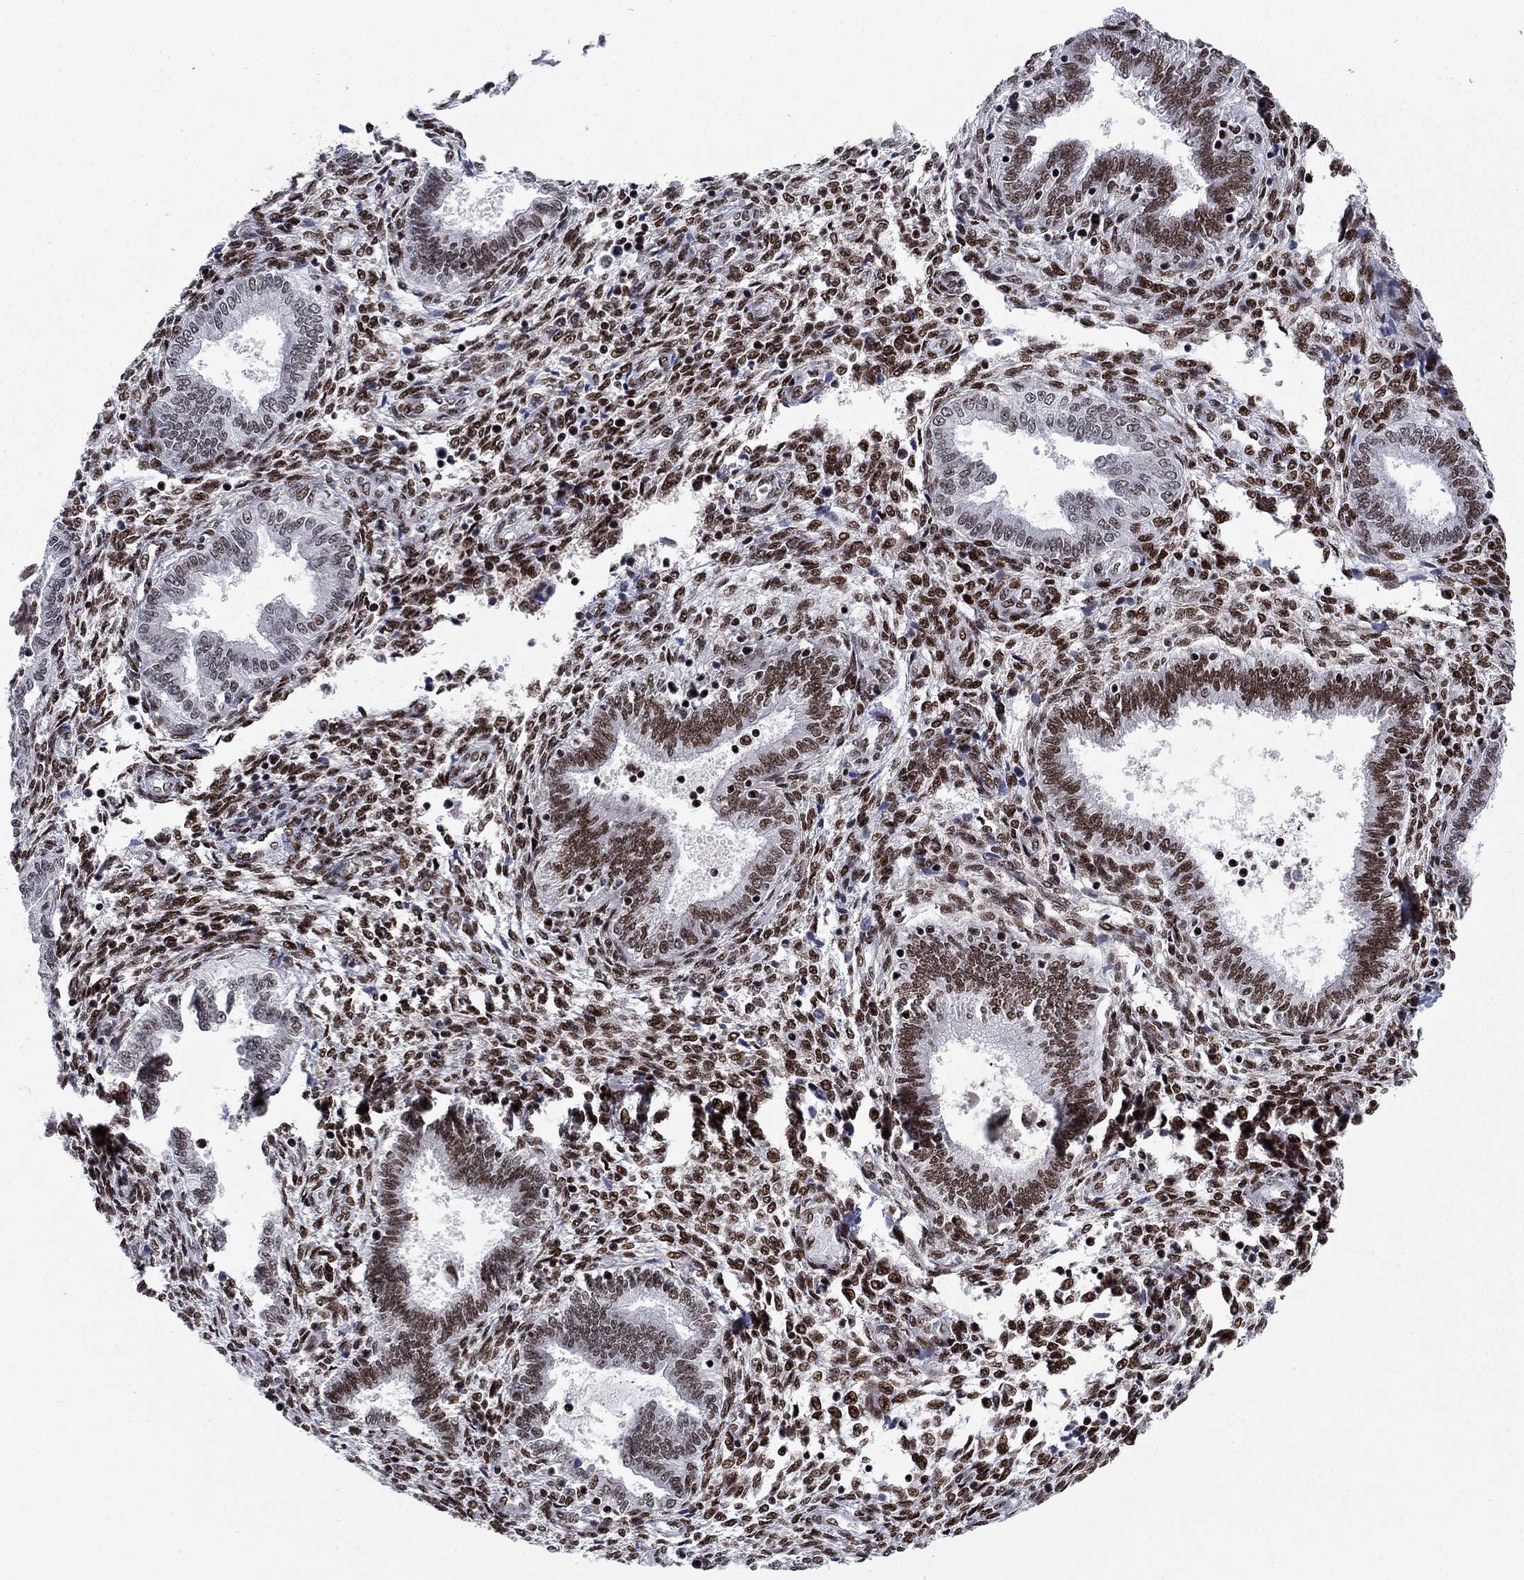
{"staining": {"intensity": "strong", "quantity": ">75%", "location": "nuclear"}, "tissue": "endometrium", "cell_type": "Cells in endometrial stroma", "image_type": "normal", "snomed": [{"axis": "morphology", "description": "Normal tissue, NOS"}, {"axis": "topography", "description": "Endometrium"}], "caption": "High-magnification brightfield microscopy of normal endometrium stained with DAB (brown) and counterstained with hematoxylin (blue). cells in endometrial stroma exhibit strong nuclear positivity is present in approximately>75% of cells.", "gene": "RPRD1B", "patient": {"sex": "female", "age": 42}}